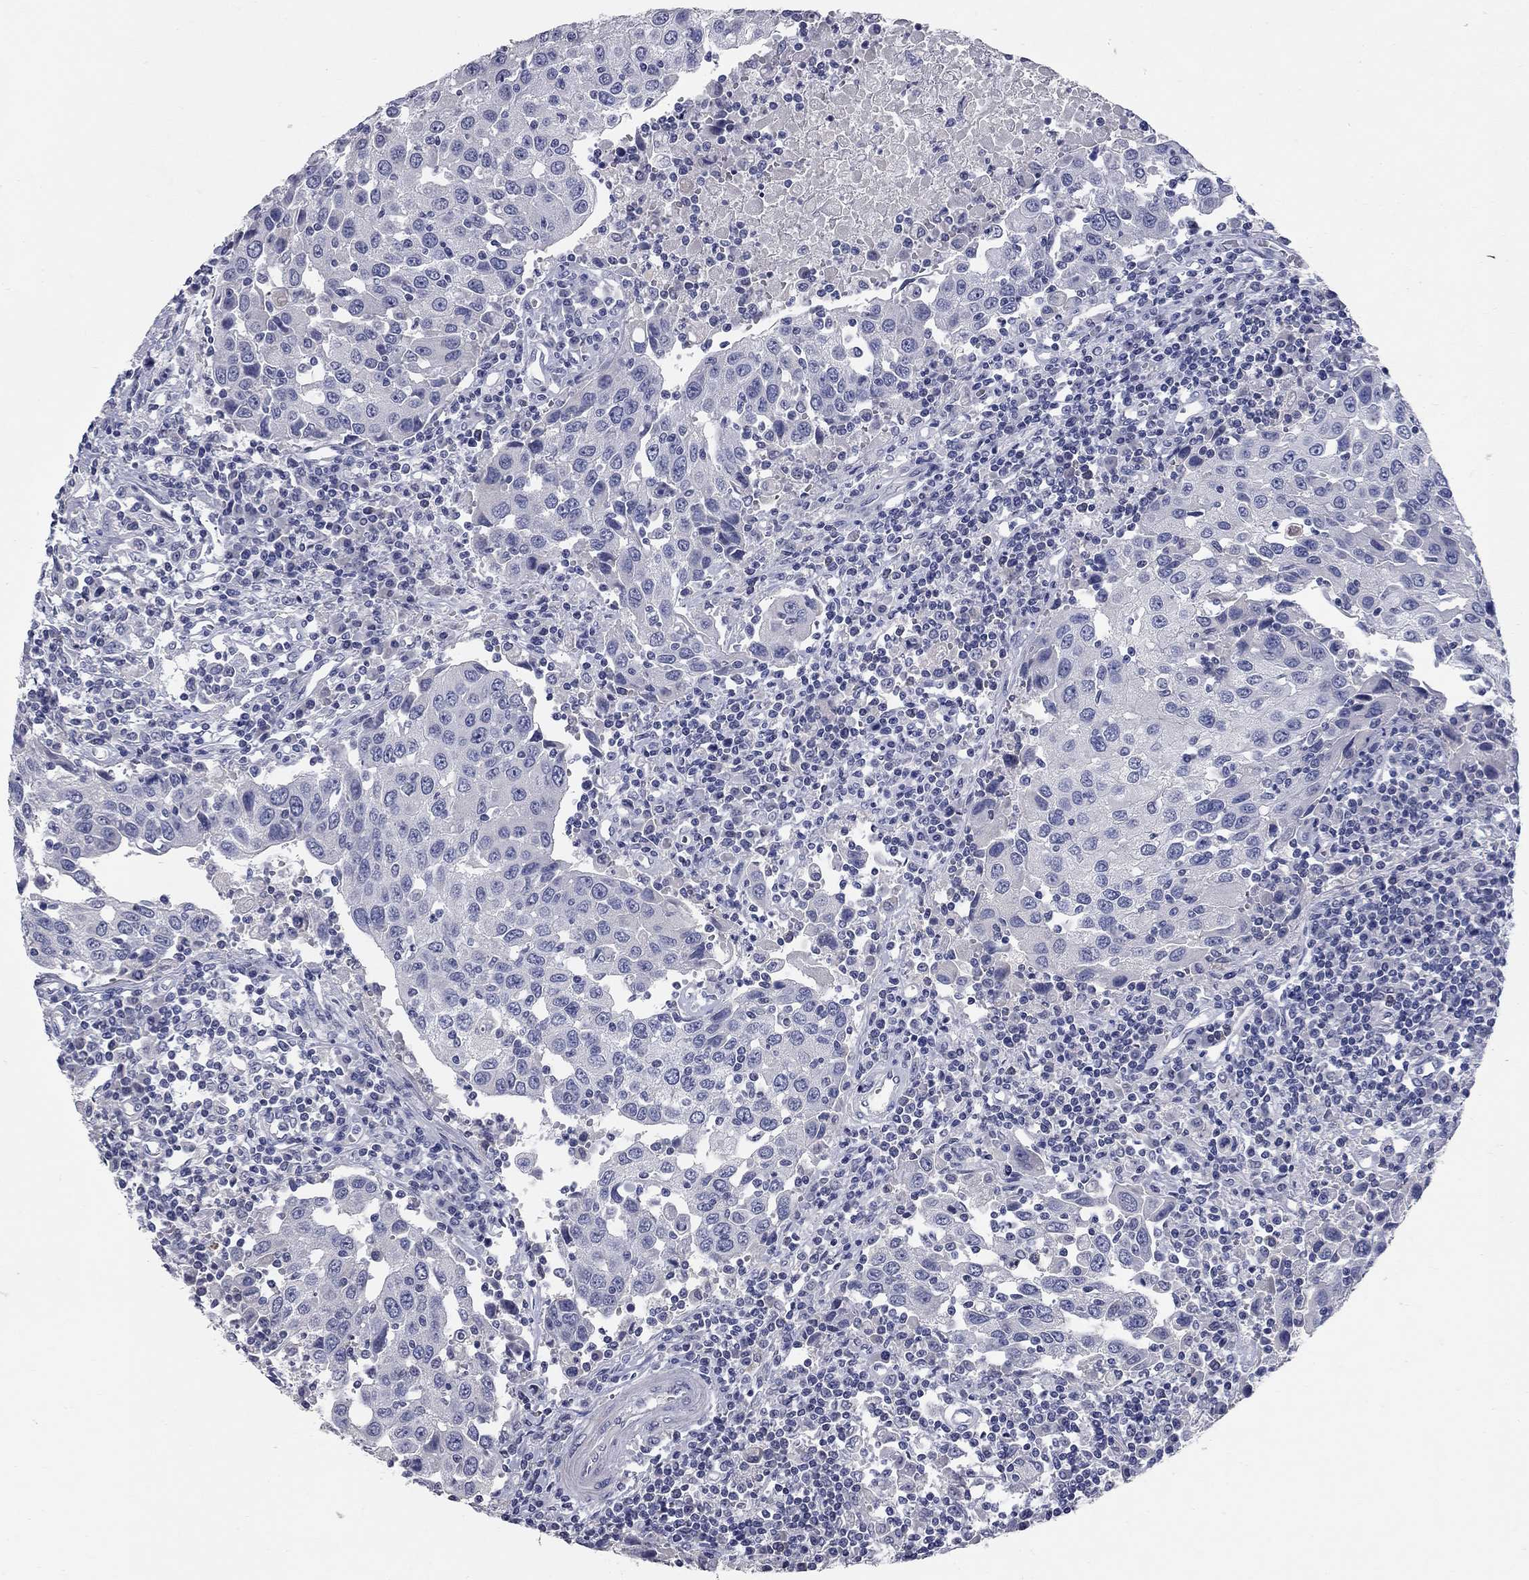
{"staining": {"intensity": "negative", "quantity": "none", "location": "none"}, "tissue": "urothelial cancer", "cell_type": "Tumor cells", "image_type": "cancer", "snomed": [{"axis": "morphology", "description": "Urothelial carcinoma, High grade"}, {"axis": "topography", "description": "Urinary bladder"}], "caption": "This is a micrograph of immunohistochemistry staining of urothelial cancer, which shows no expression in tumor cells.", "gene": "SYT12", "patient": {"sex": "female", "age": 85}}